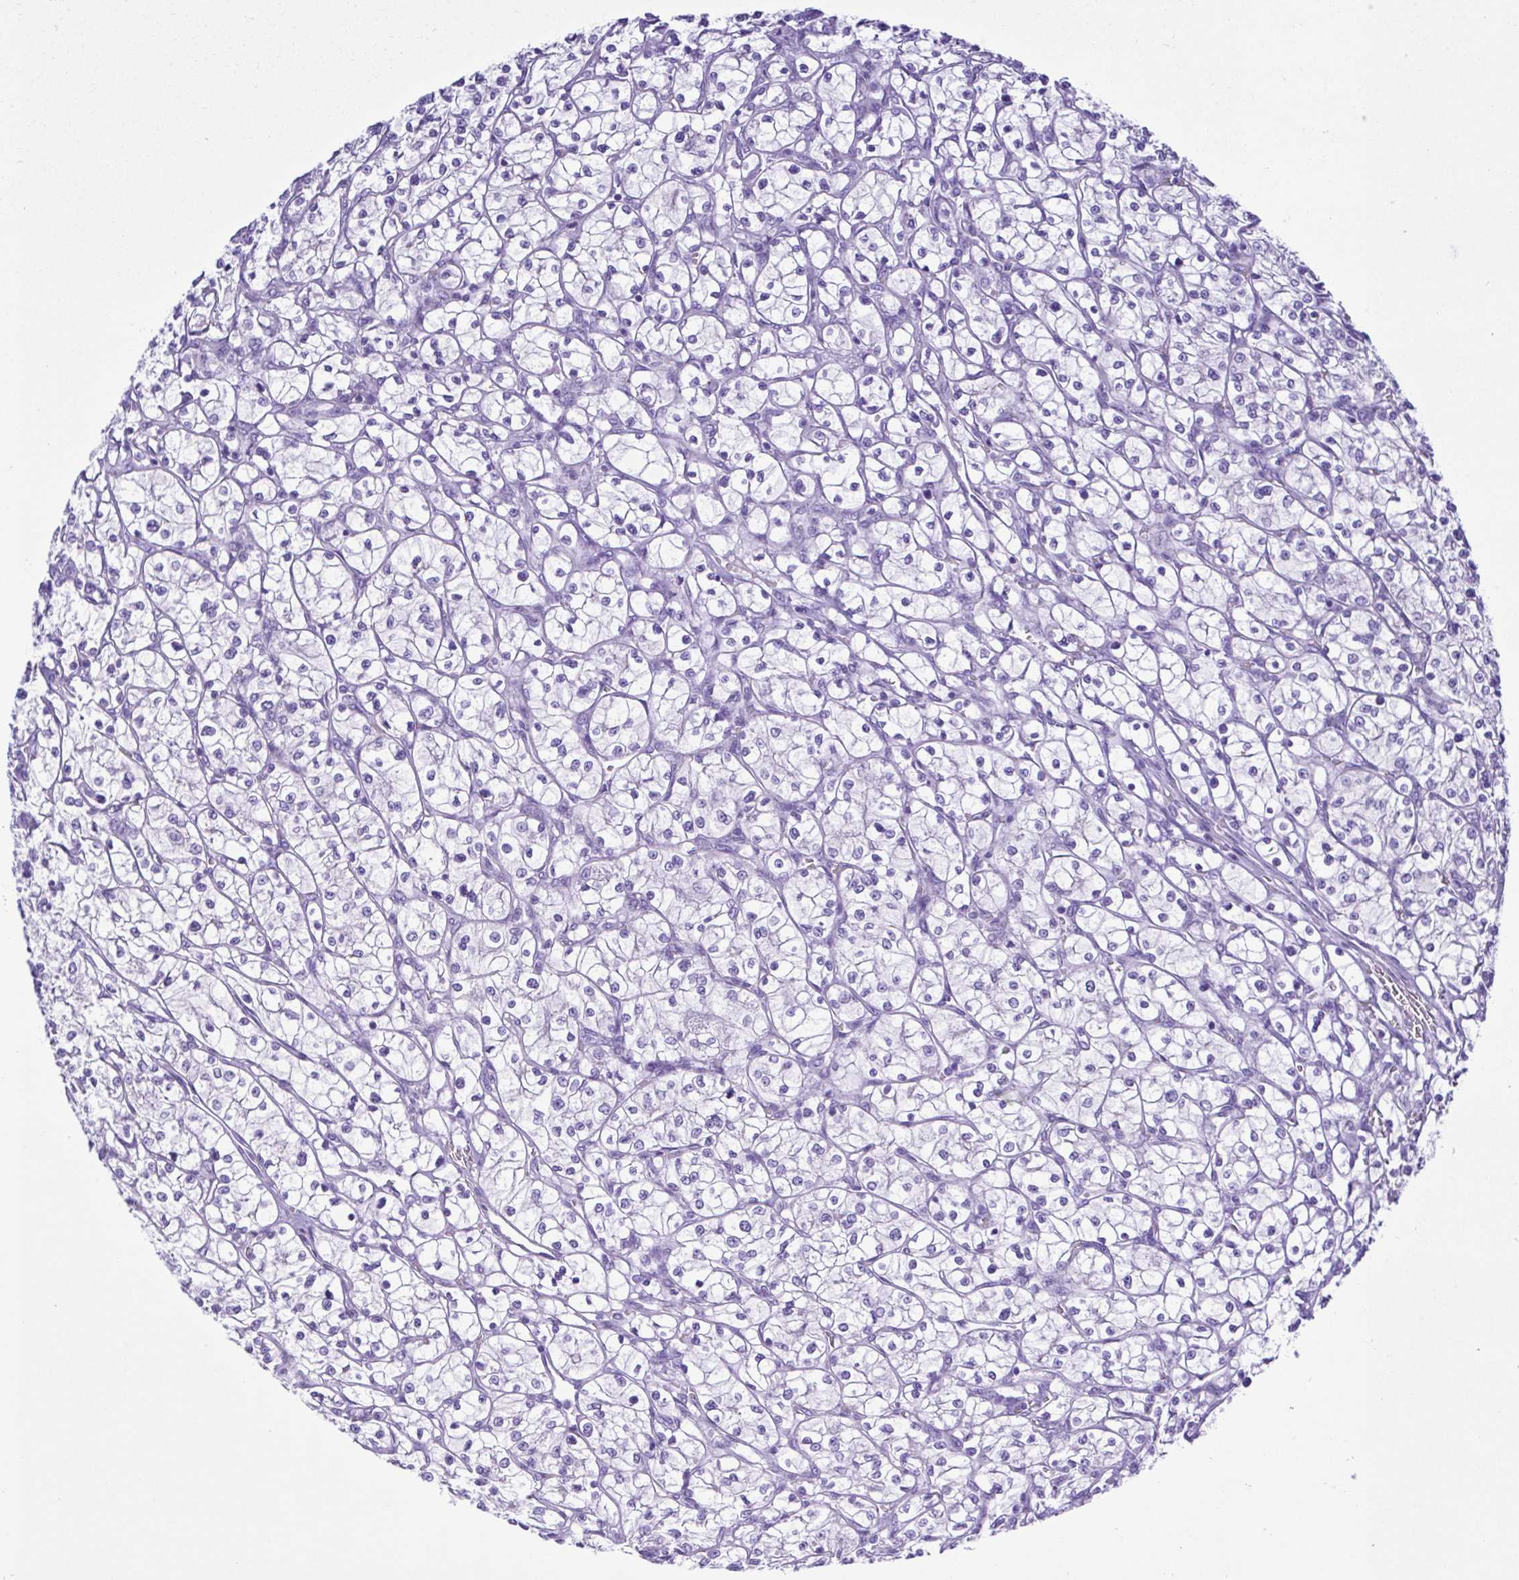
{"staining": {"intensity": "negative", "quantity": "none", "location": "none"}, "tissue": "renal cancer", "cell_type": "Tumor cells", "image_type": "cancer", "snomed": [{"axis": "morphology", "description": "Adenocarcinoma, NOS"}, {"axis": "topography", "description": "Kidney"}], "caption": "Immunohistochemistry image of neoplastic tissue: renal cancer stained with DAB (3,3'-diaminobenzidine) reveals no significant protein positivity in tumor cells.", "gene": "CYP11A1", "patient": {"sex": "female", "age": 64}}